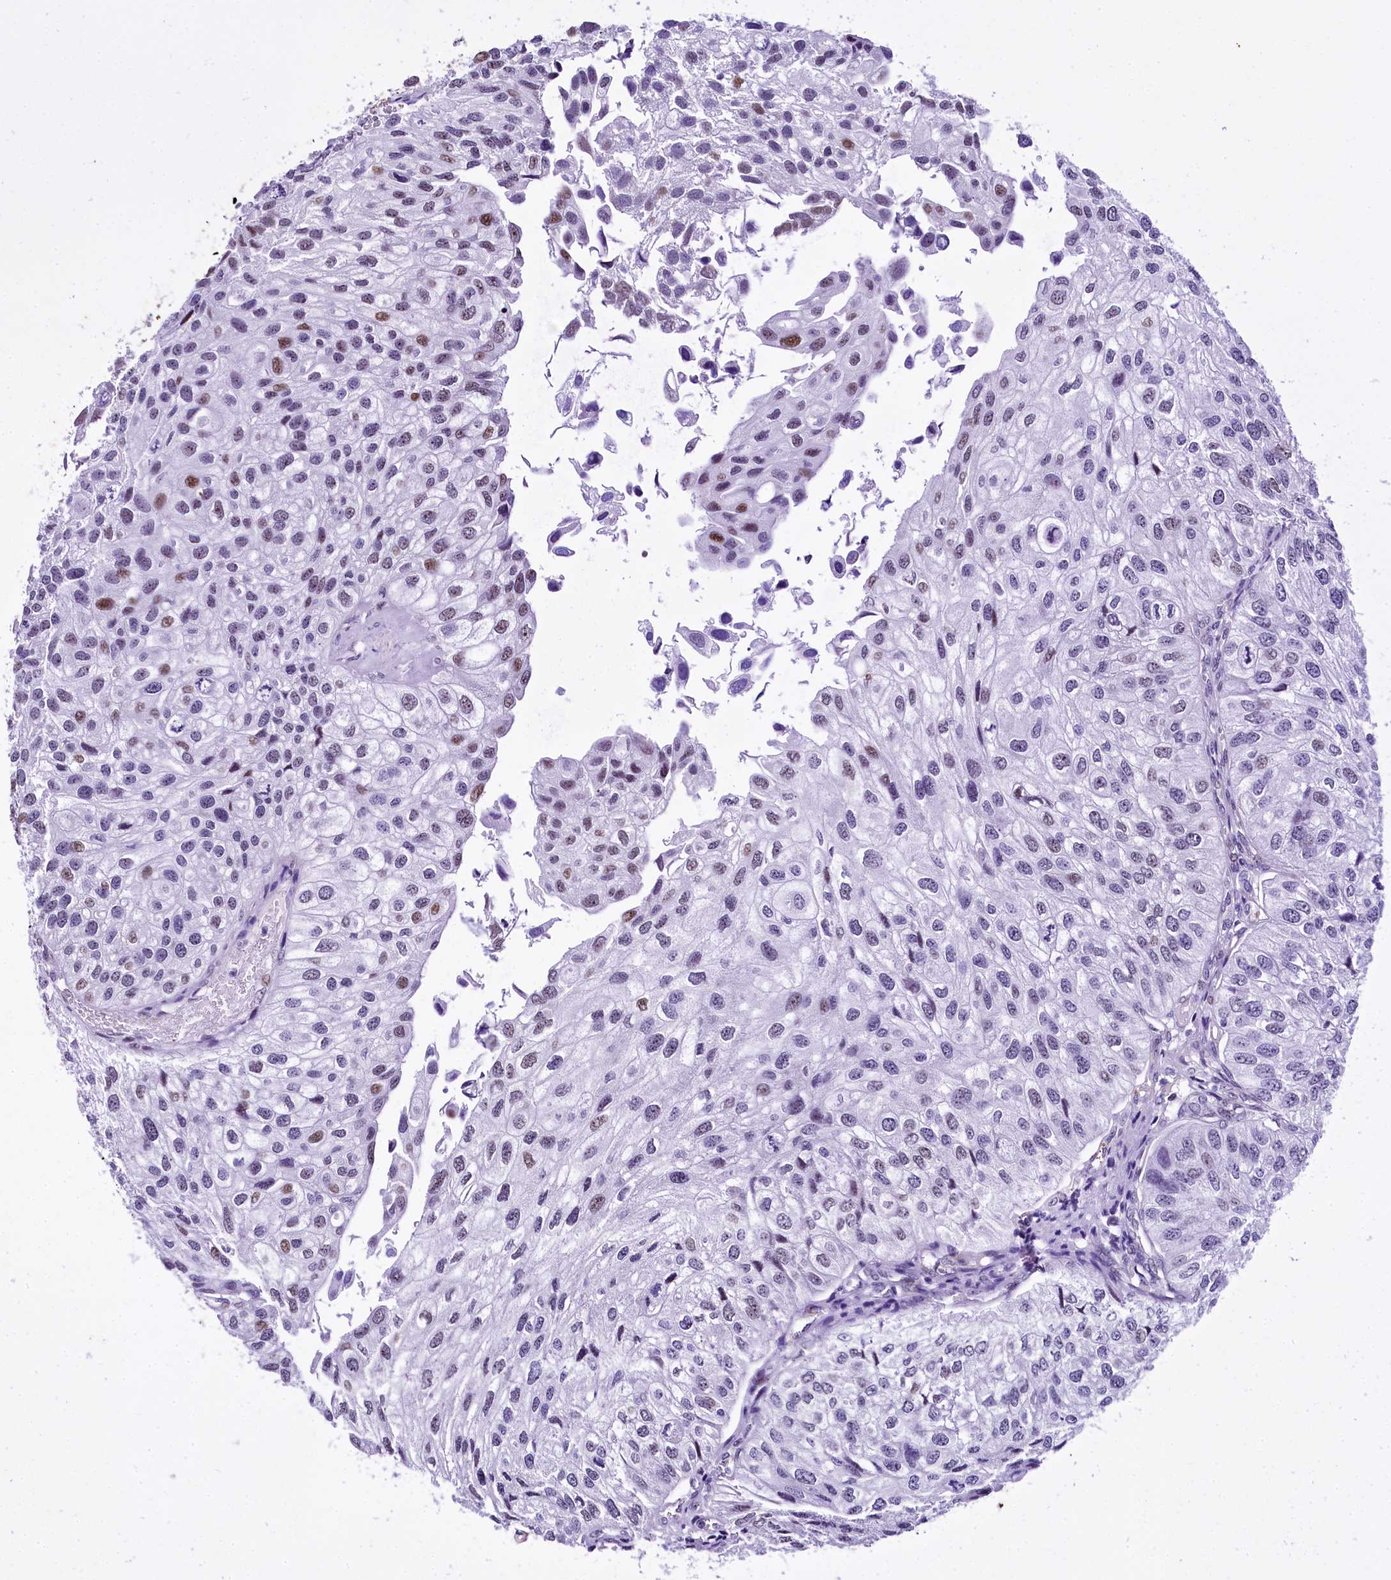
{"staining": {"intensity": "moderate", "quantity": "<25%", "location": "nuclear"}, "tissue": "urothelial cancer", "cell_type": "Tumor cells", "image_type": "cancer", "snomed": [{"axis": "morphology", "description": "Urothelial carcinoma, Low grade"}, {"axis": "topography", "description": "Urinary bladder"}], "caption": "Protein expression analysis of urothelial cancer exhibits moderate nuclear positivity in approximately <25% of tumor cells.", "gene": "SAMD10", "patient": {"sex": "female", "age": 89}}